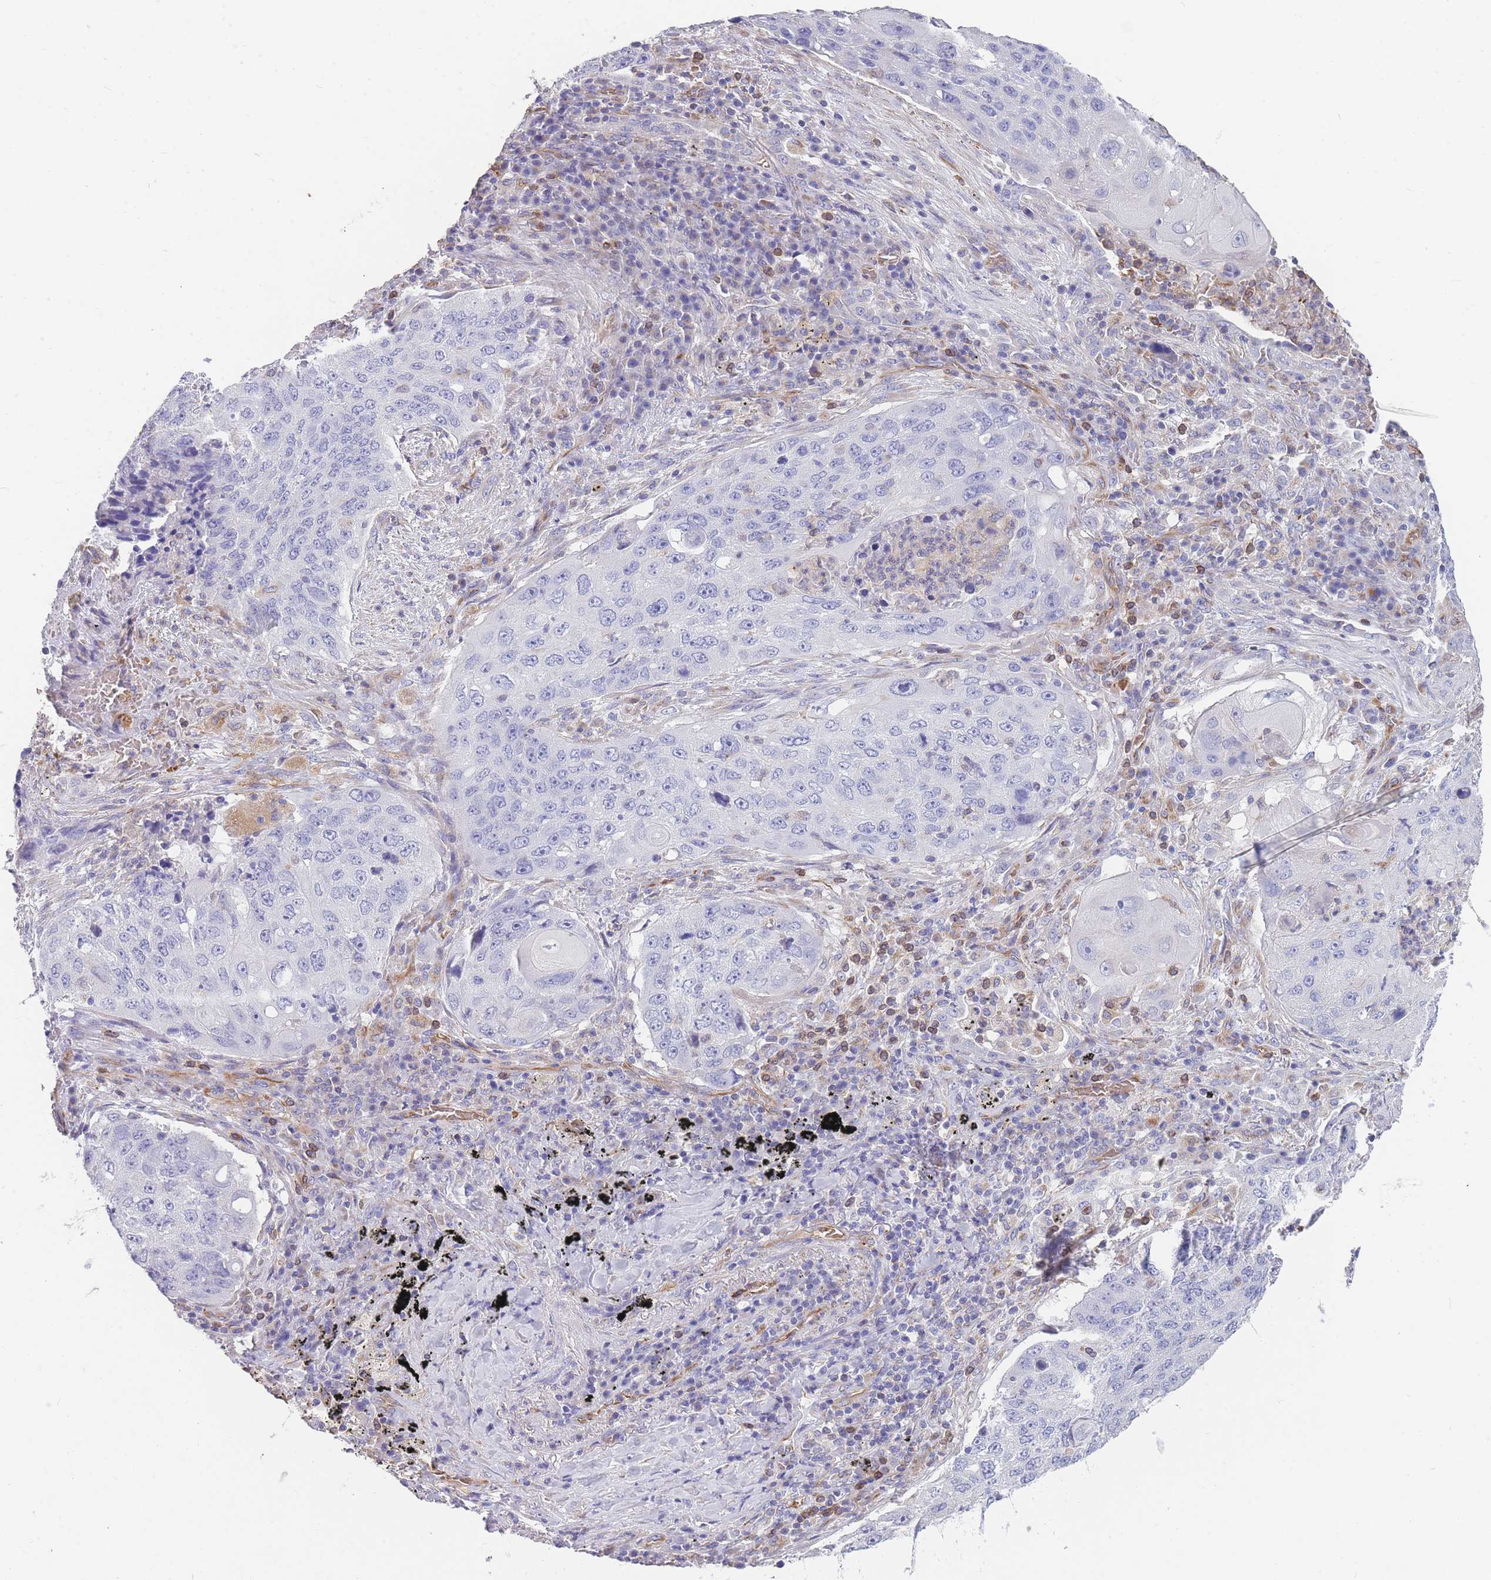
{"staining": {"intensity": "negative", "quantity": "none", "location": "none"}, "tissue": "lung cancer", "cell_type": "Tumor cells", "image_type": "cancer", "snomed": [{"axis": "morphology", "description": "Squamous cell carcinoma, NOS"}, {"axis": "topography", "description": "Lung"}], "caption": "IHC histopathology image of human lung cancer (squamous cell carcinoma) stained for a protein (brown), which reveals no expression in tumor cells.", "gene": "ANKRD53", "patient": {"sex": "female", "age": 63}}